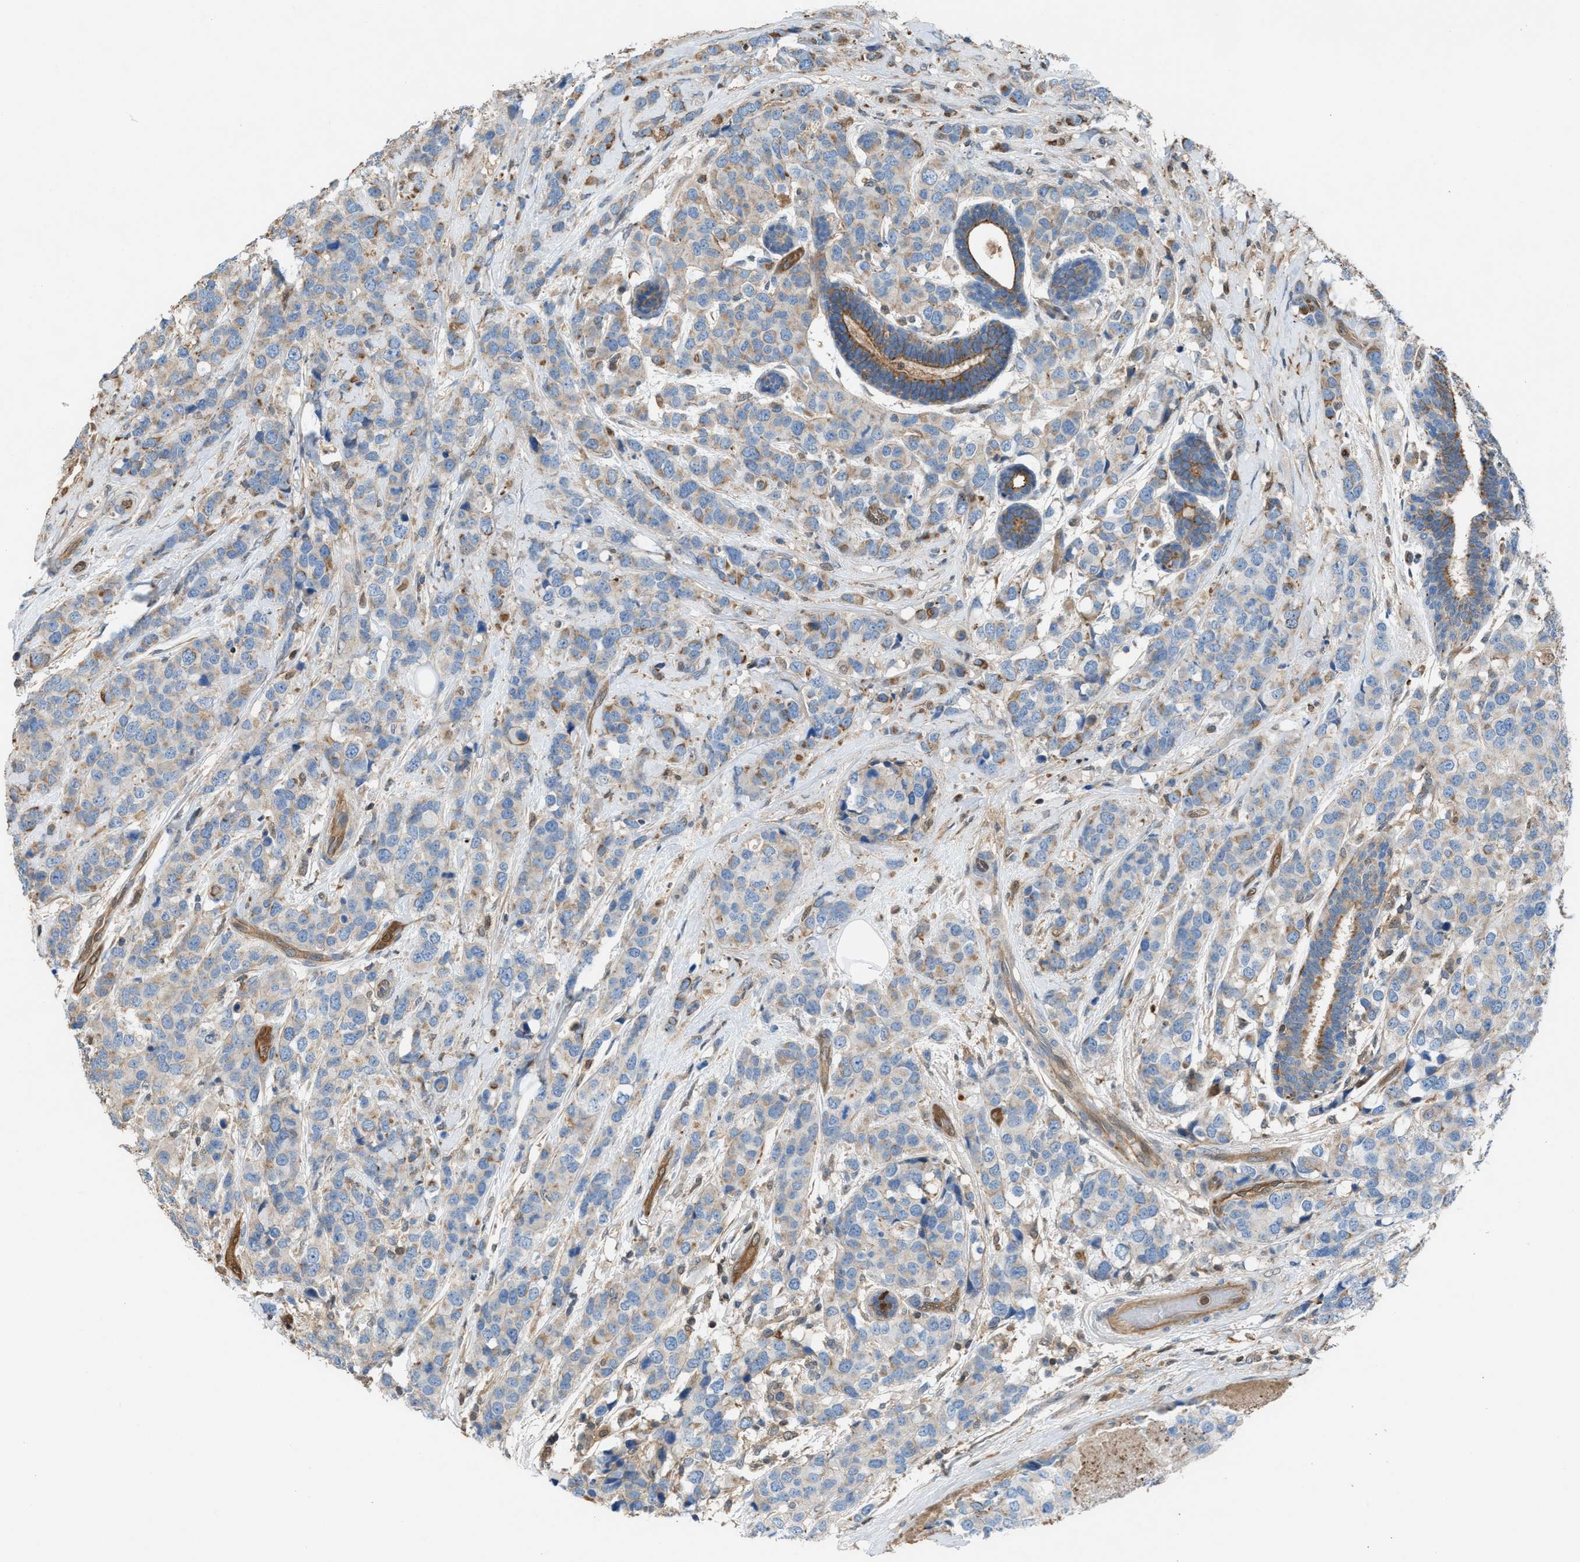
{"staining": {"intensity": "weak", "quantity": "<25%", "location": "cytoplasmic/membranous"}, "tissue": "breast cancer", "cell_type": "Tumor cells", "image_type": "cancer", "snomed": [{"axis": "morphology", "description": "Lobular carcinoma"}, {"axis": "topography", "description": "Breast"}], "caption": "Human breast cancer stained for a protein using IHC shows no expression in tumor cells.", "gene": "TPK1", "patient": {"sex": "female", "age": 59}}